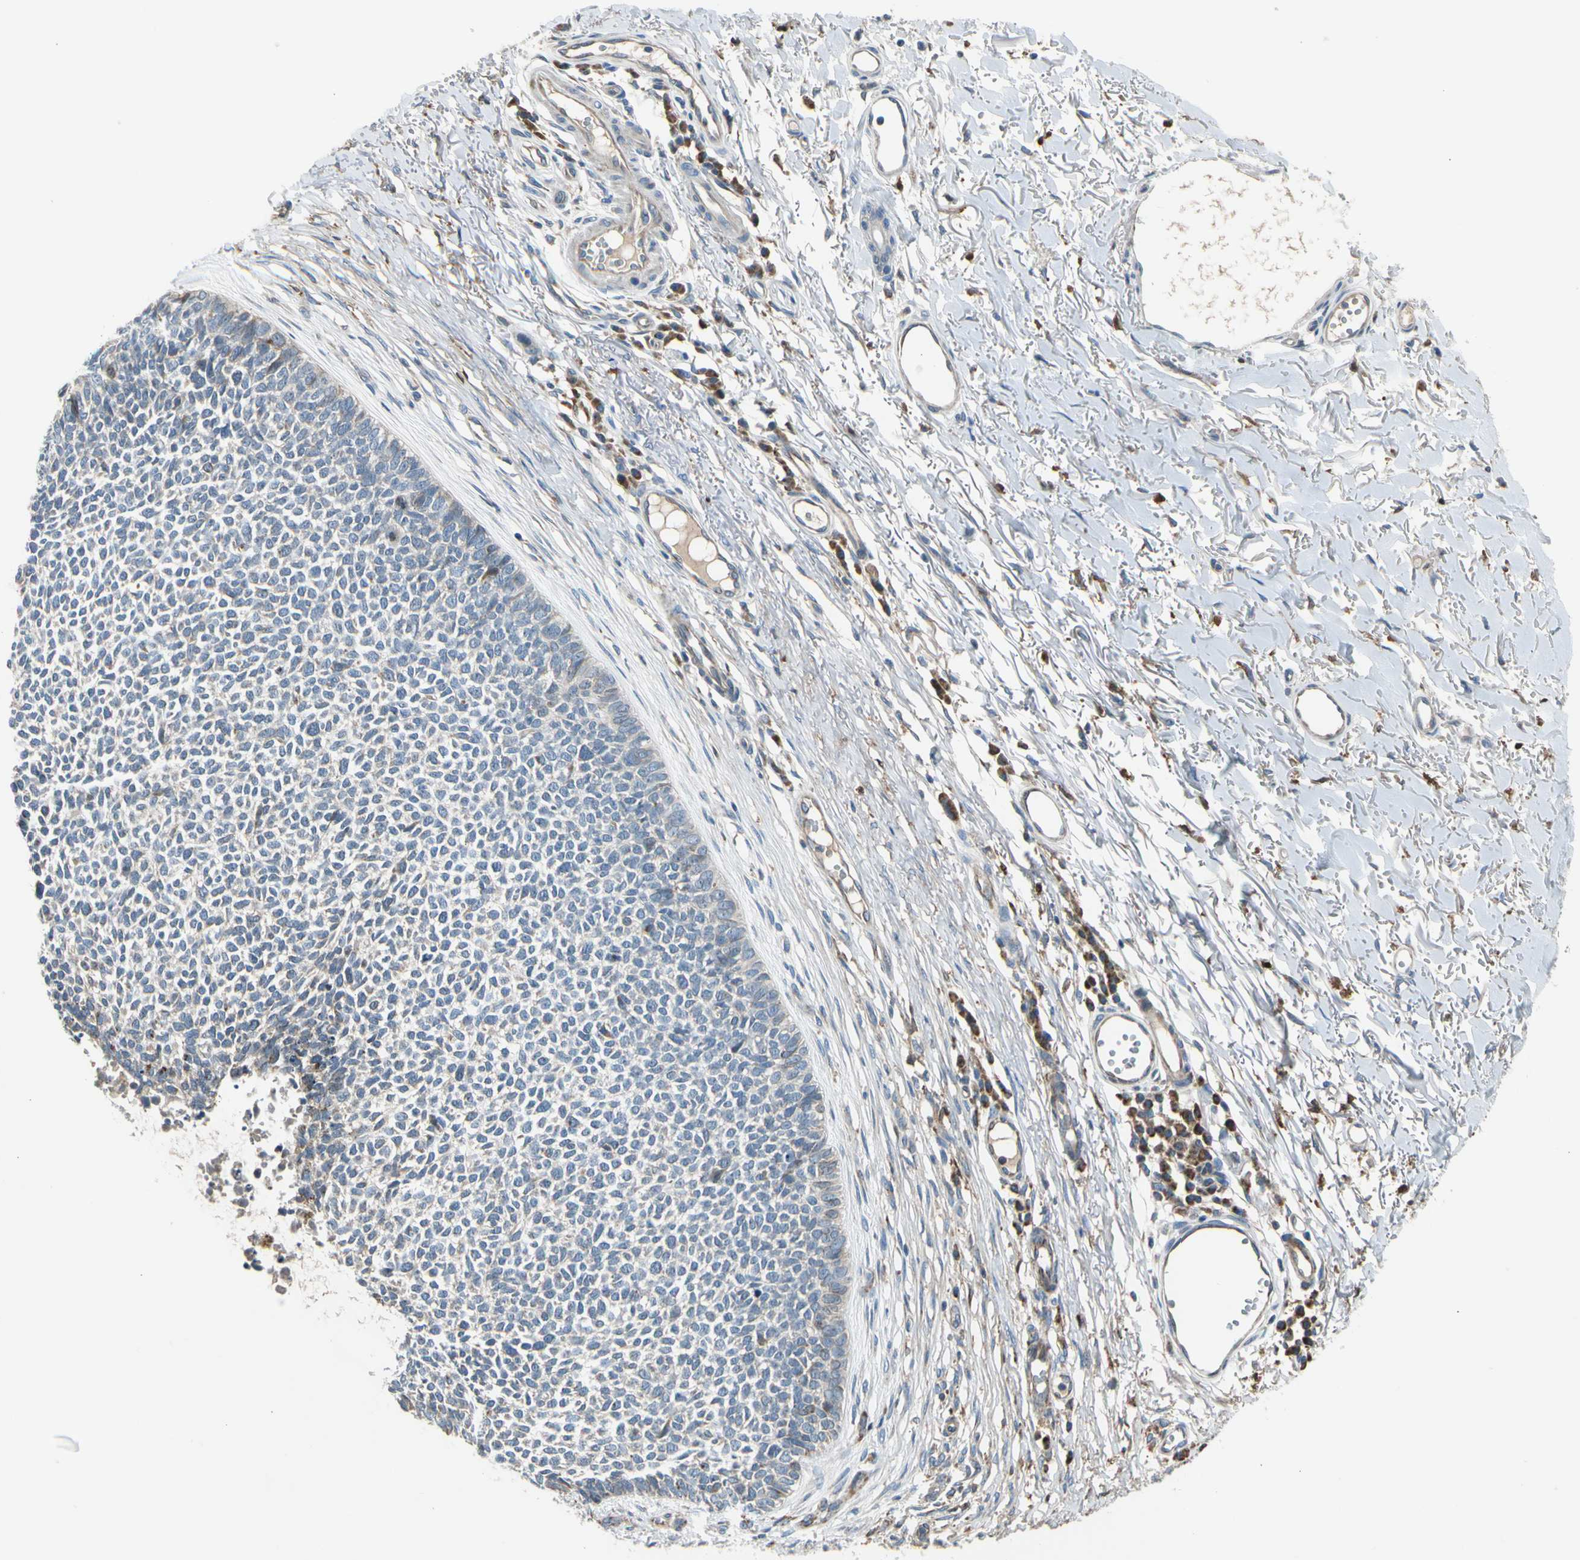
{"staining": {"intensity": "weak", "quantity": "<25%", "location": "cytoplasmic/membranous"}, "tissue": "skin cancer", "cell_type": "Tumor cells", "image_type": "cancer", "snomed": [{"axis": "morphology", "description": "Basal cell carcinoma"}, {"axis": "topography", "description": "Skin"}], "caption": "Human skin basal cell carcinoma stained for a protein using immunohistochemistry (IHC) demonstrates no staining in tumor cells.", "gene": "NPHP3", "patient": {"sex": "female", "age": 84}}